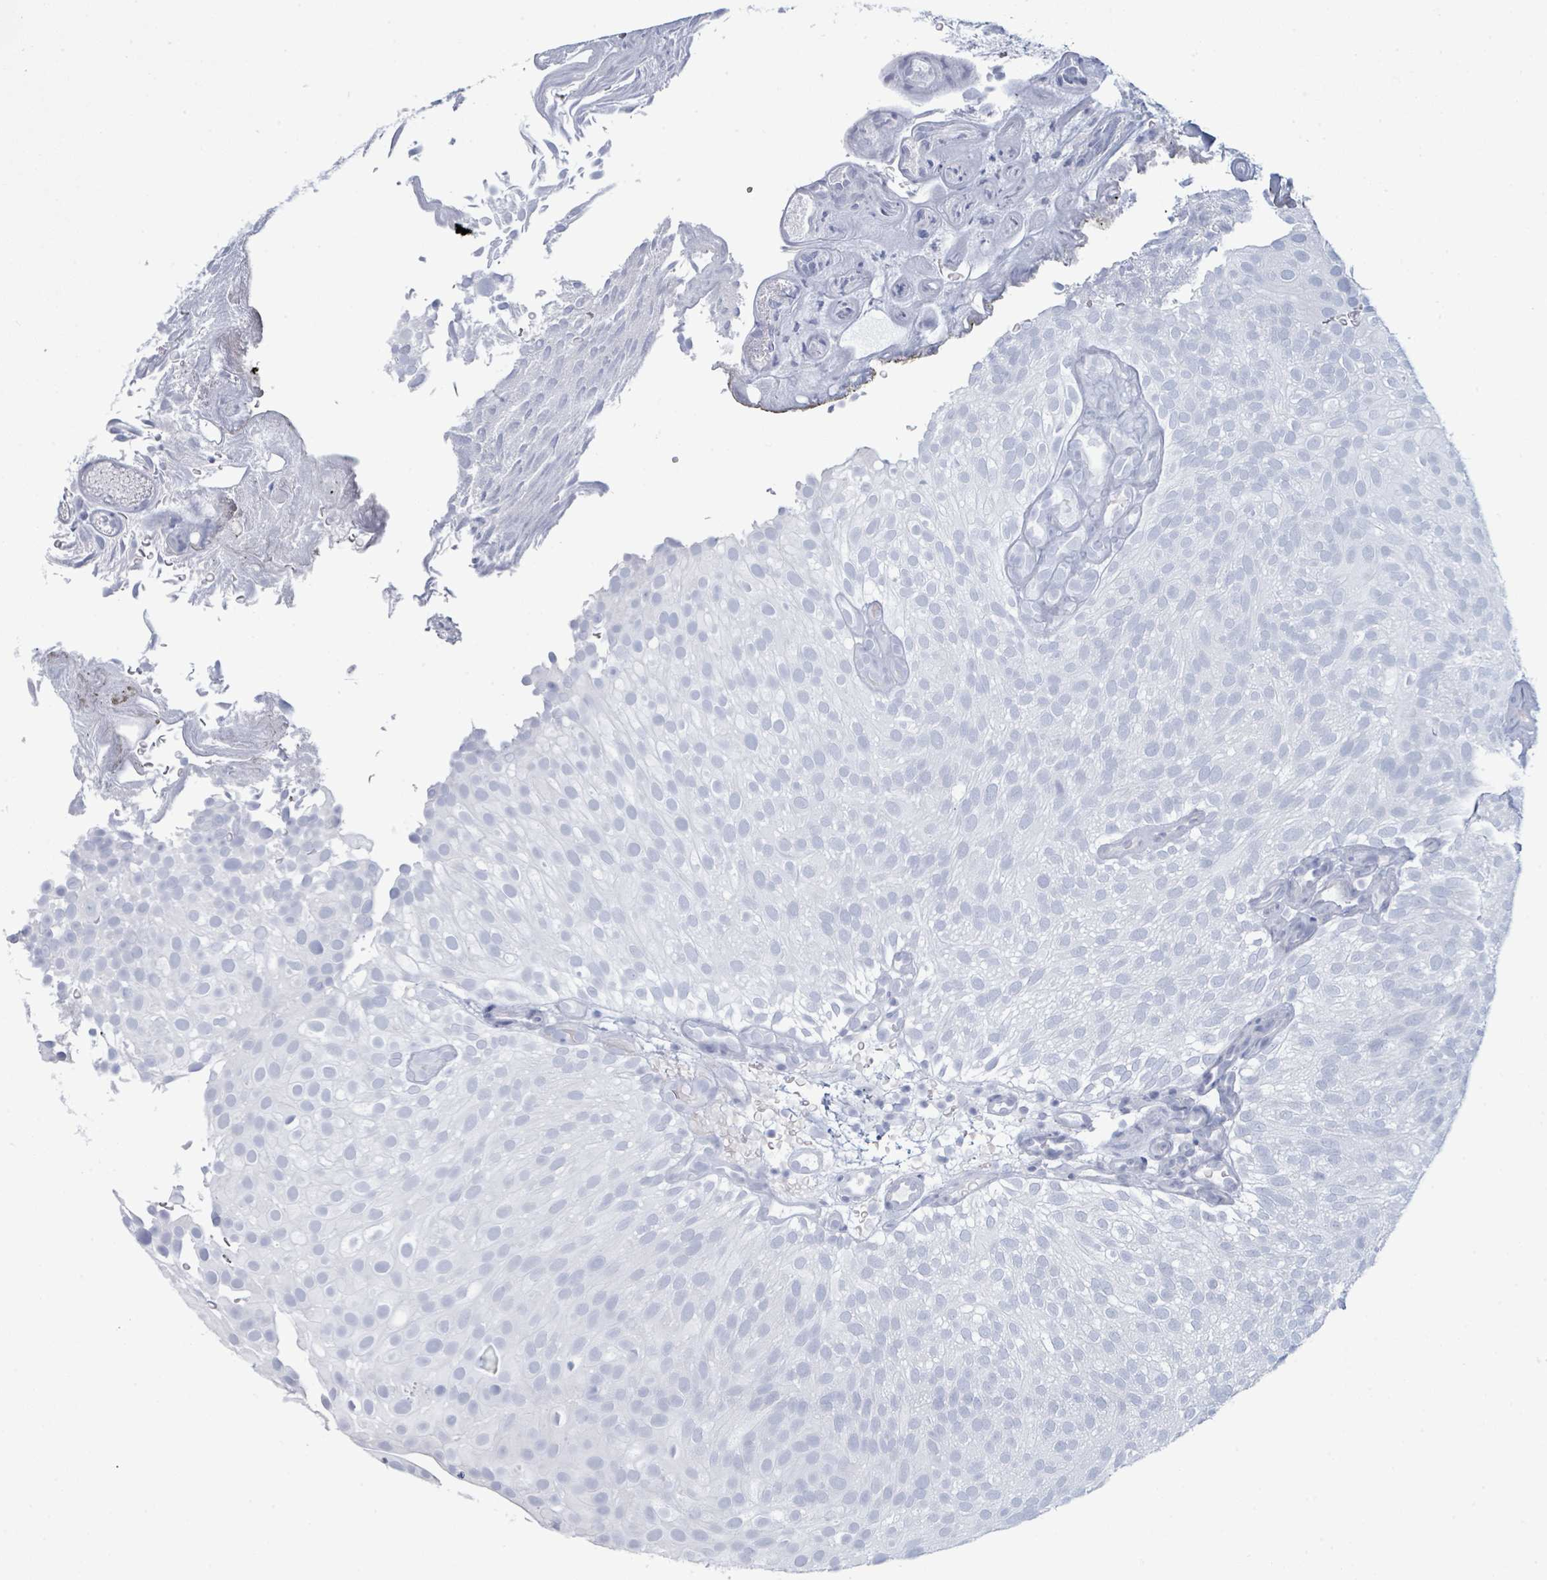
{"staining": {"intensity": "negative", "quantity": "none", "location": "none"}, "tissue": "urothelial cancer", "cell_type": "Tumor cells", "image_type": "cancer", "snomed": [{"axis": "morphology", "description": "Urothelial carcinoma, Low grade"}, {"axis": "topography", "description": "Urinary bladder"}], "caption": "Urothelial carcinoma (low-grade) stained for a protein using immunohistochemistry (IHC) exhibits no staining tumor cells.", "gene": "PGA3", "patient": {"sex": "male", "age": 78}}